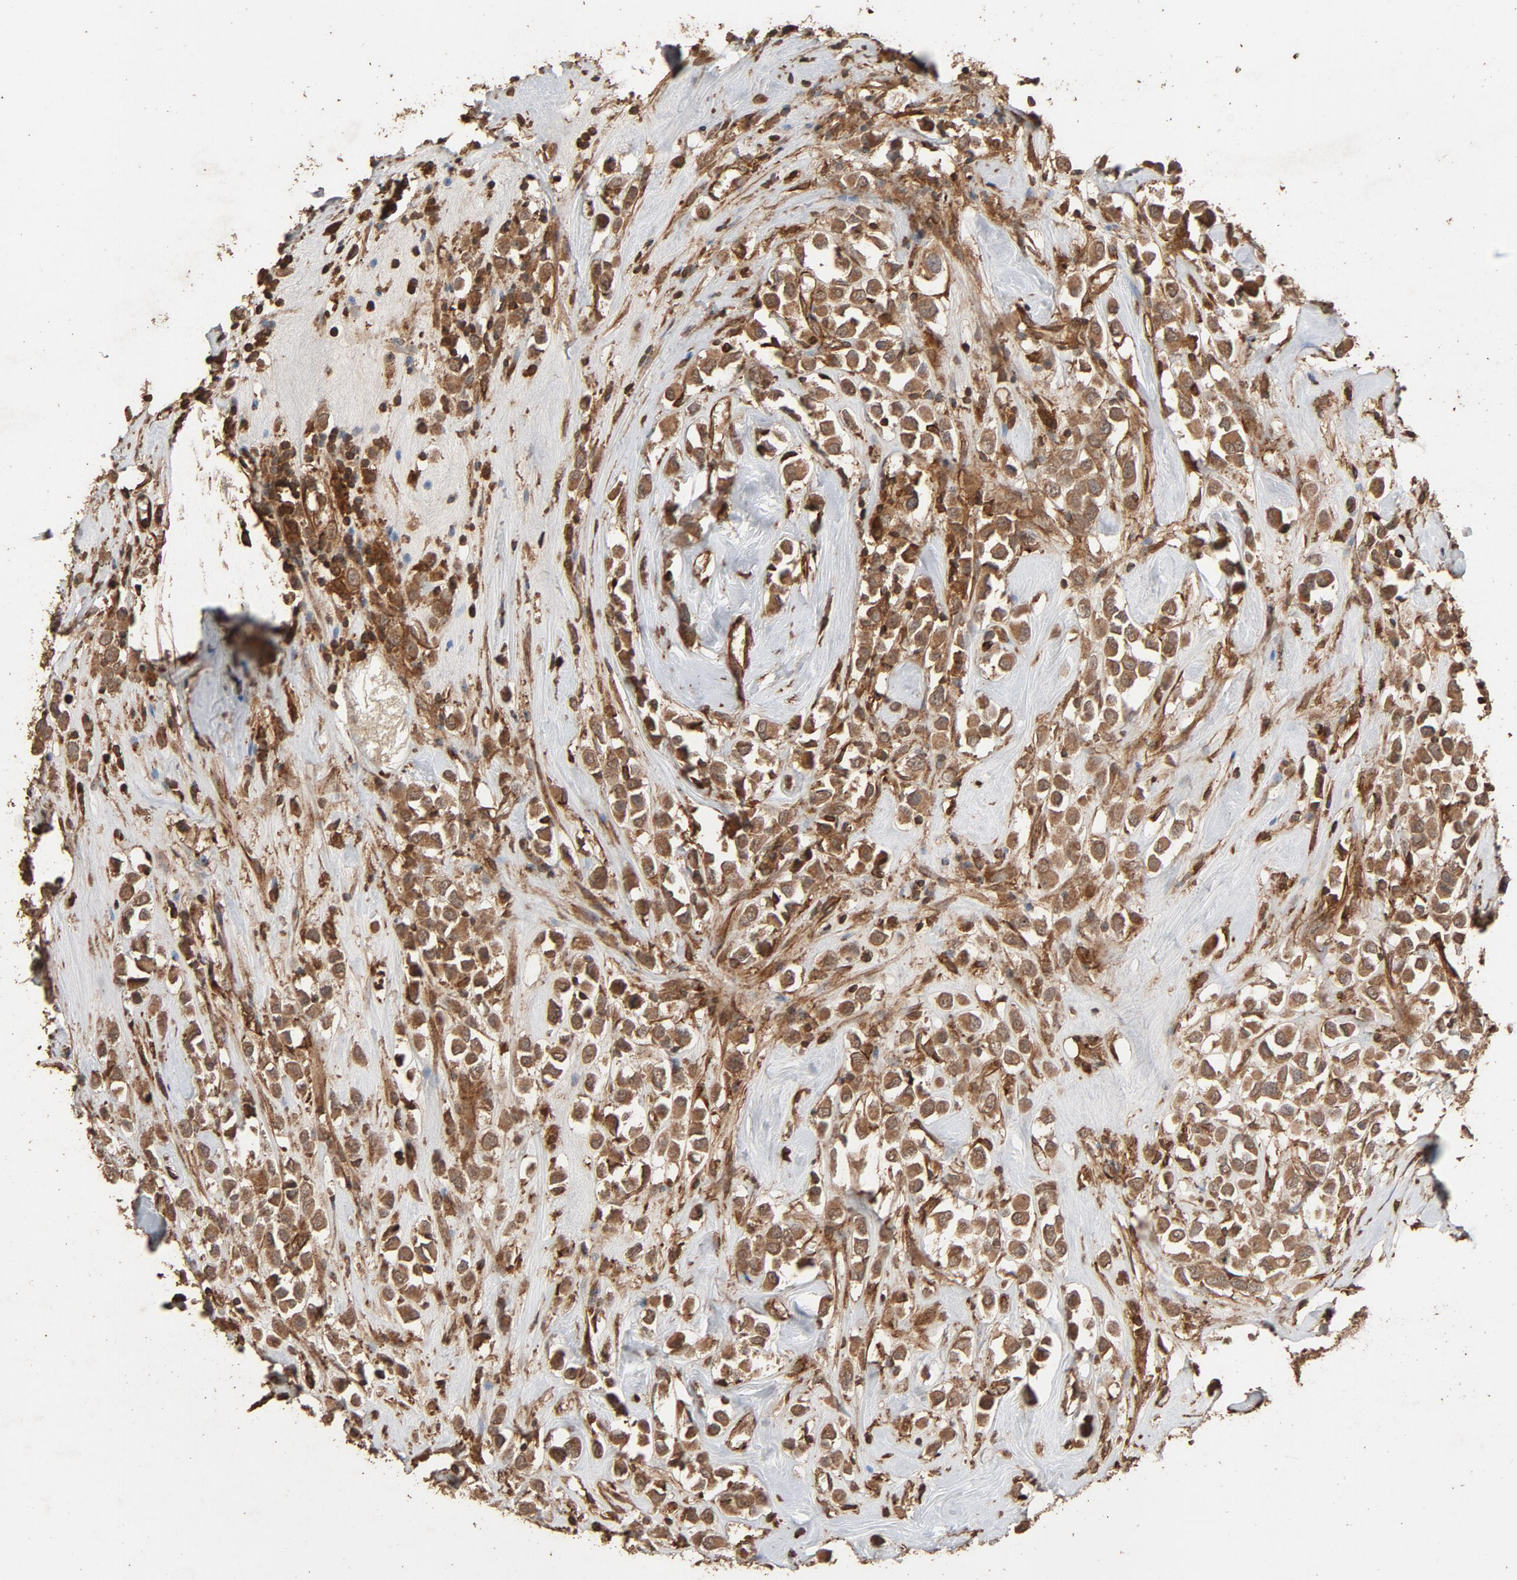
{"staining": {"intensity": "moderate", "quantity": ">75%", "location": "cytoplasmic/membranous"}, "tissue": "breast cancer", "cell_type": "Tumor cells", "image_type": "cancer", "snomed": [{"axis": "morphology", "description": "Duct carcinoma"}, {"axis": "topography", "description": "Breast"}], "caption": "Immunohistochemistry (DAB (3,3'-diaminobenzidine)) staining of breast cancer (intraductal carcinoma) exhibits moderate cytoplasmic/membranous protein positivity in about >75% of tumor cells. (Brightfield microscopy of DAB IHC at high magnification).", "gene": "RPS6KA6", "patient": {"sex": "female", "age": 61}}